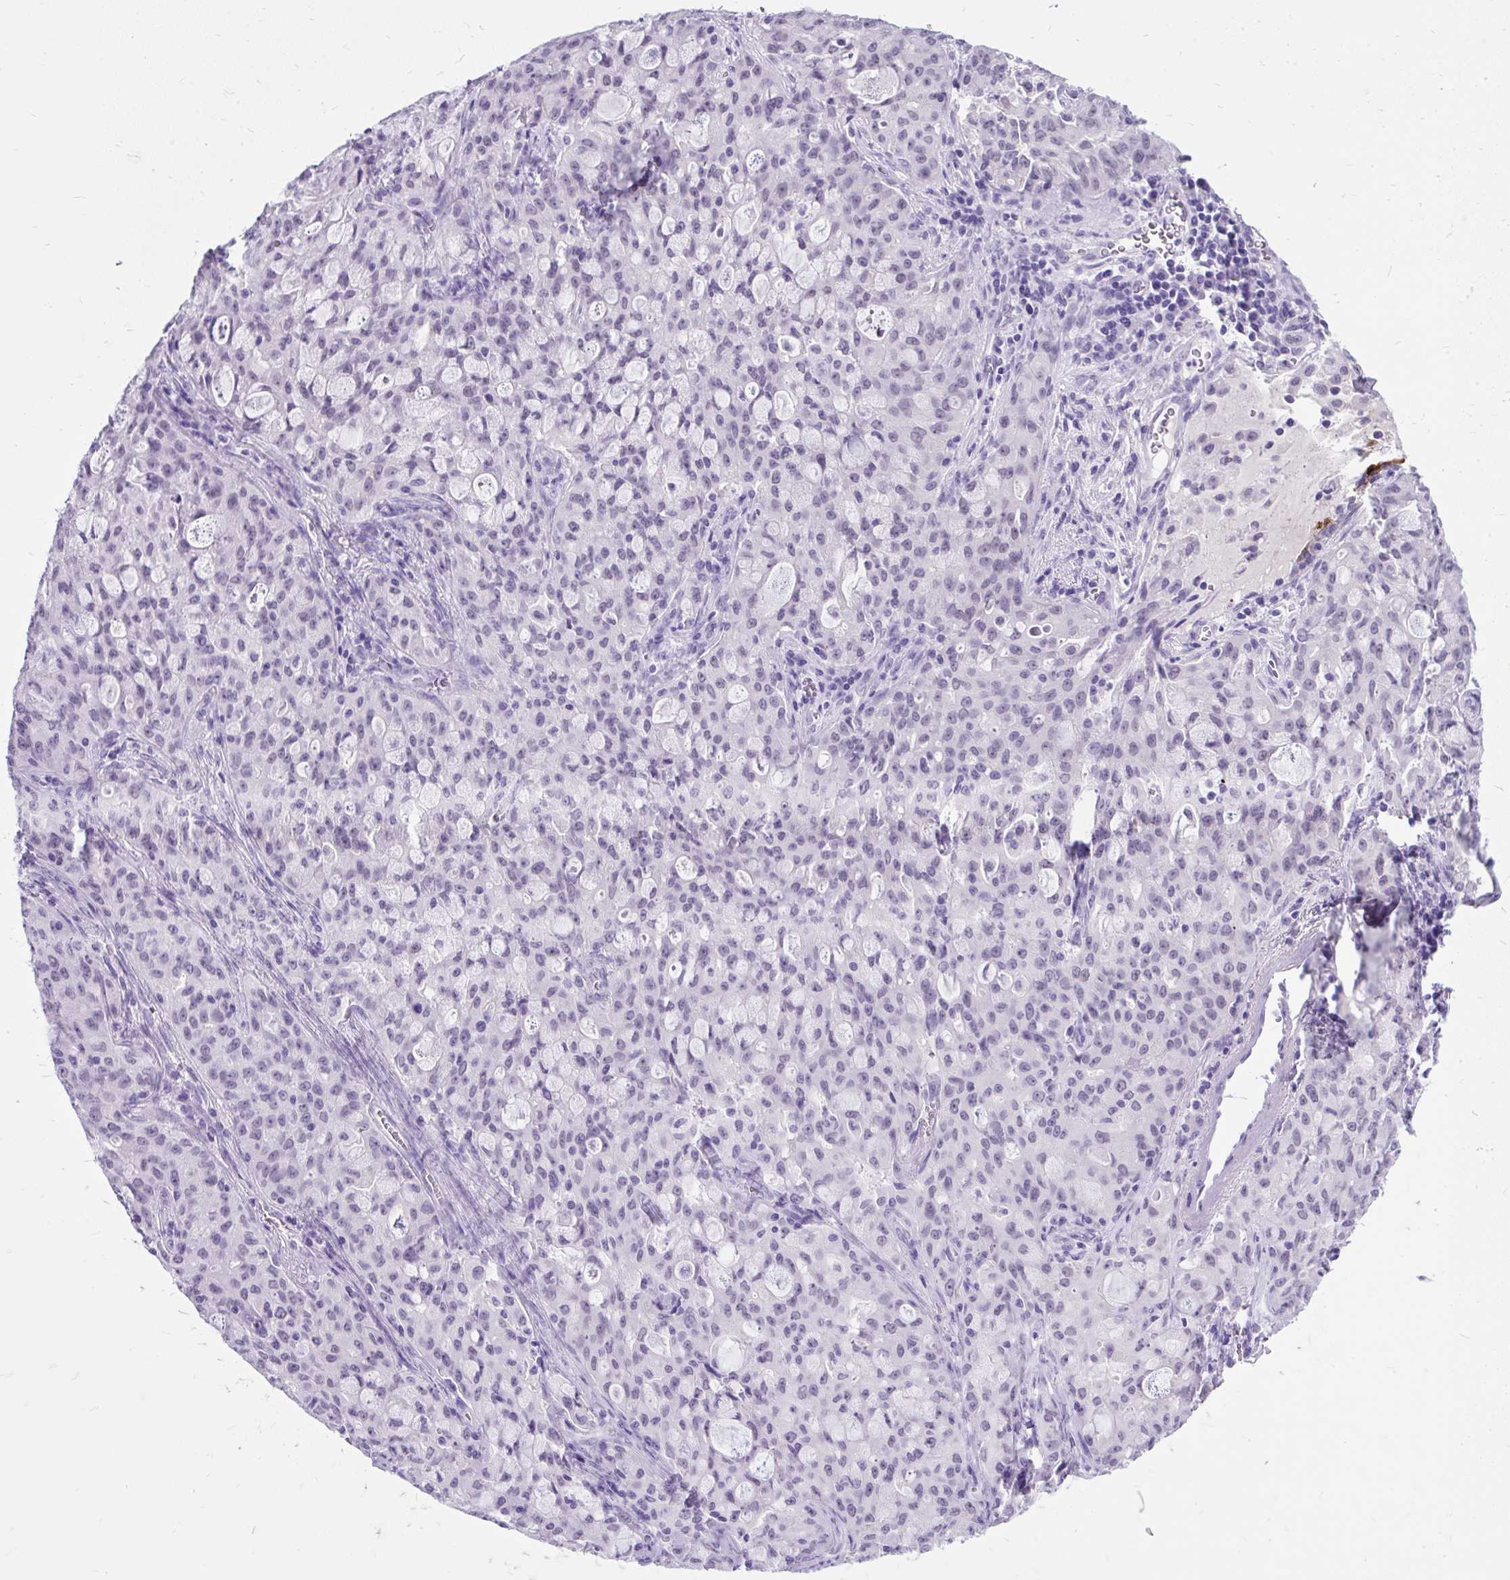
{"staining": {"intensity": "negative", "quantity": "none", "location": "none"}, "tissue": "lung cancer", "cell_type": "Tumor cells", "image_type": "cancer", "snomed": [{"axis": "morphology", "description": "Adenocarcinoma, NOS"}, {"axis": "topography", "description": "Lung"}], "caption": "DAB immunohistochemical staining of human adenocarcinoma (lung) demonstrates no significant expression in tumor cells.", "gene": "SCGB1A1", "patient": {"sex": "female", "age": 44}}